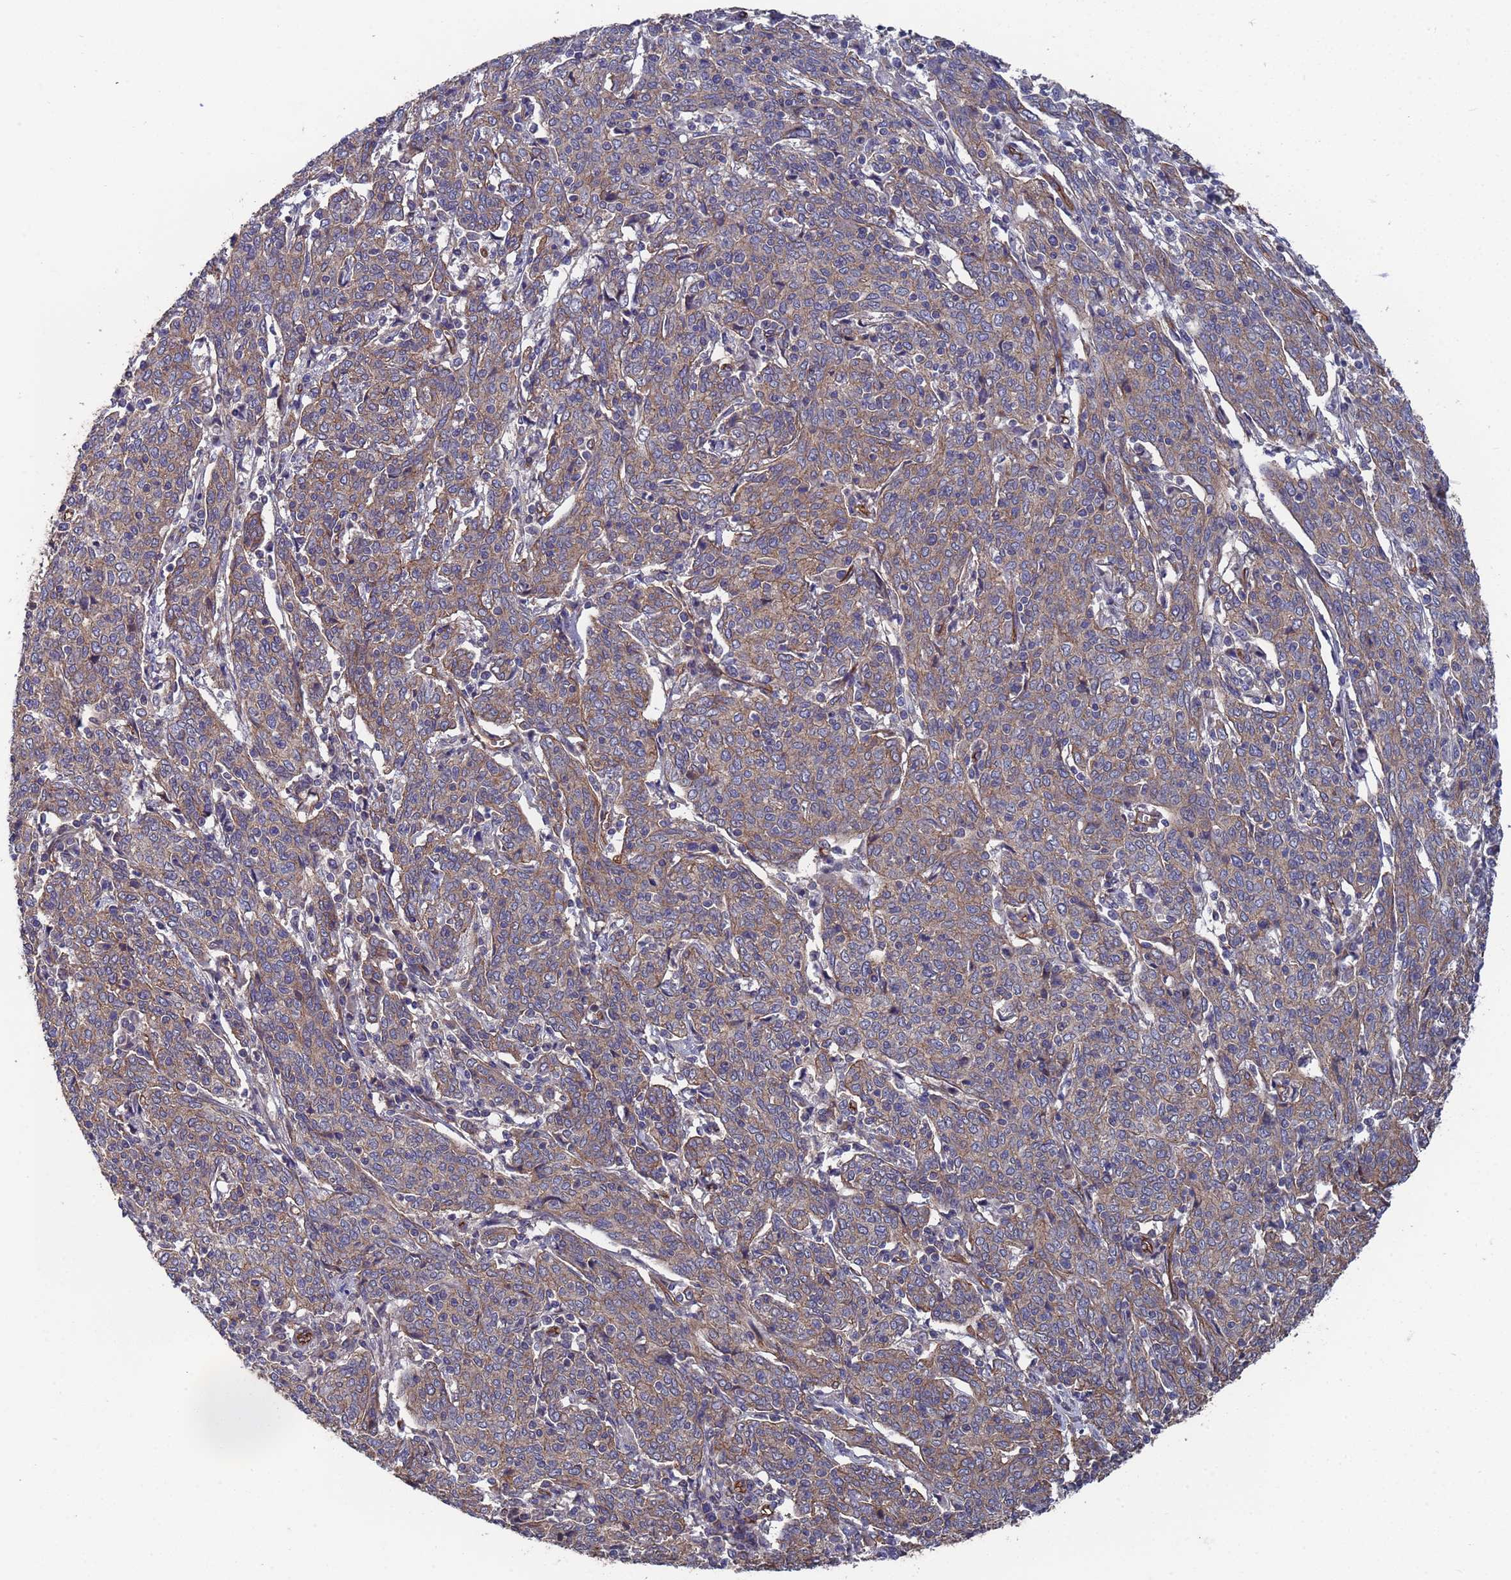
{"staining": {"intensity": "weak", "quantity": "25%-75%", "location": "cytoplasmic/membranous"}, "tissue": "cervical cancer", "cell_type": "Tumor cells", "image_type": "cancer", "snomed": [{"axis": "morphology", "description": "Squamous cell carcinoma, NOS"}, {"axis": "topography", "description": "Cervix"}], "caption": "Immunohistochemistry (IHC) micrograph of cervical squamous cell carcinoma stained for a protein (brown), which demonstrates low levels of weak cytoplasmic/membranous positivity in approximately 25%-75% of tumor cells.", "gene": "NDUFAF6", "patient": {"sex": "female", "age": 67}}